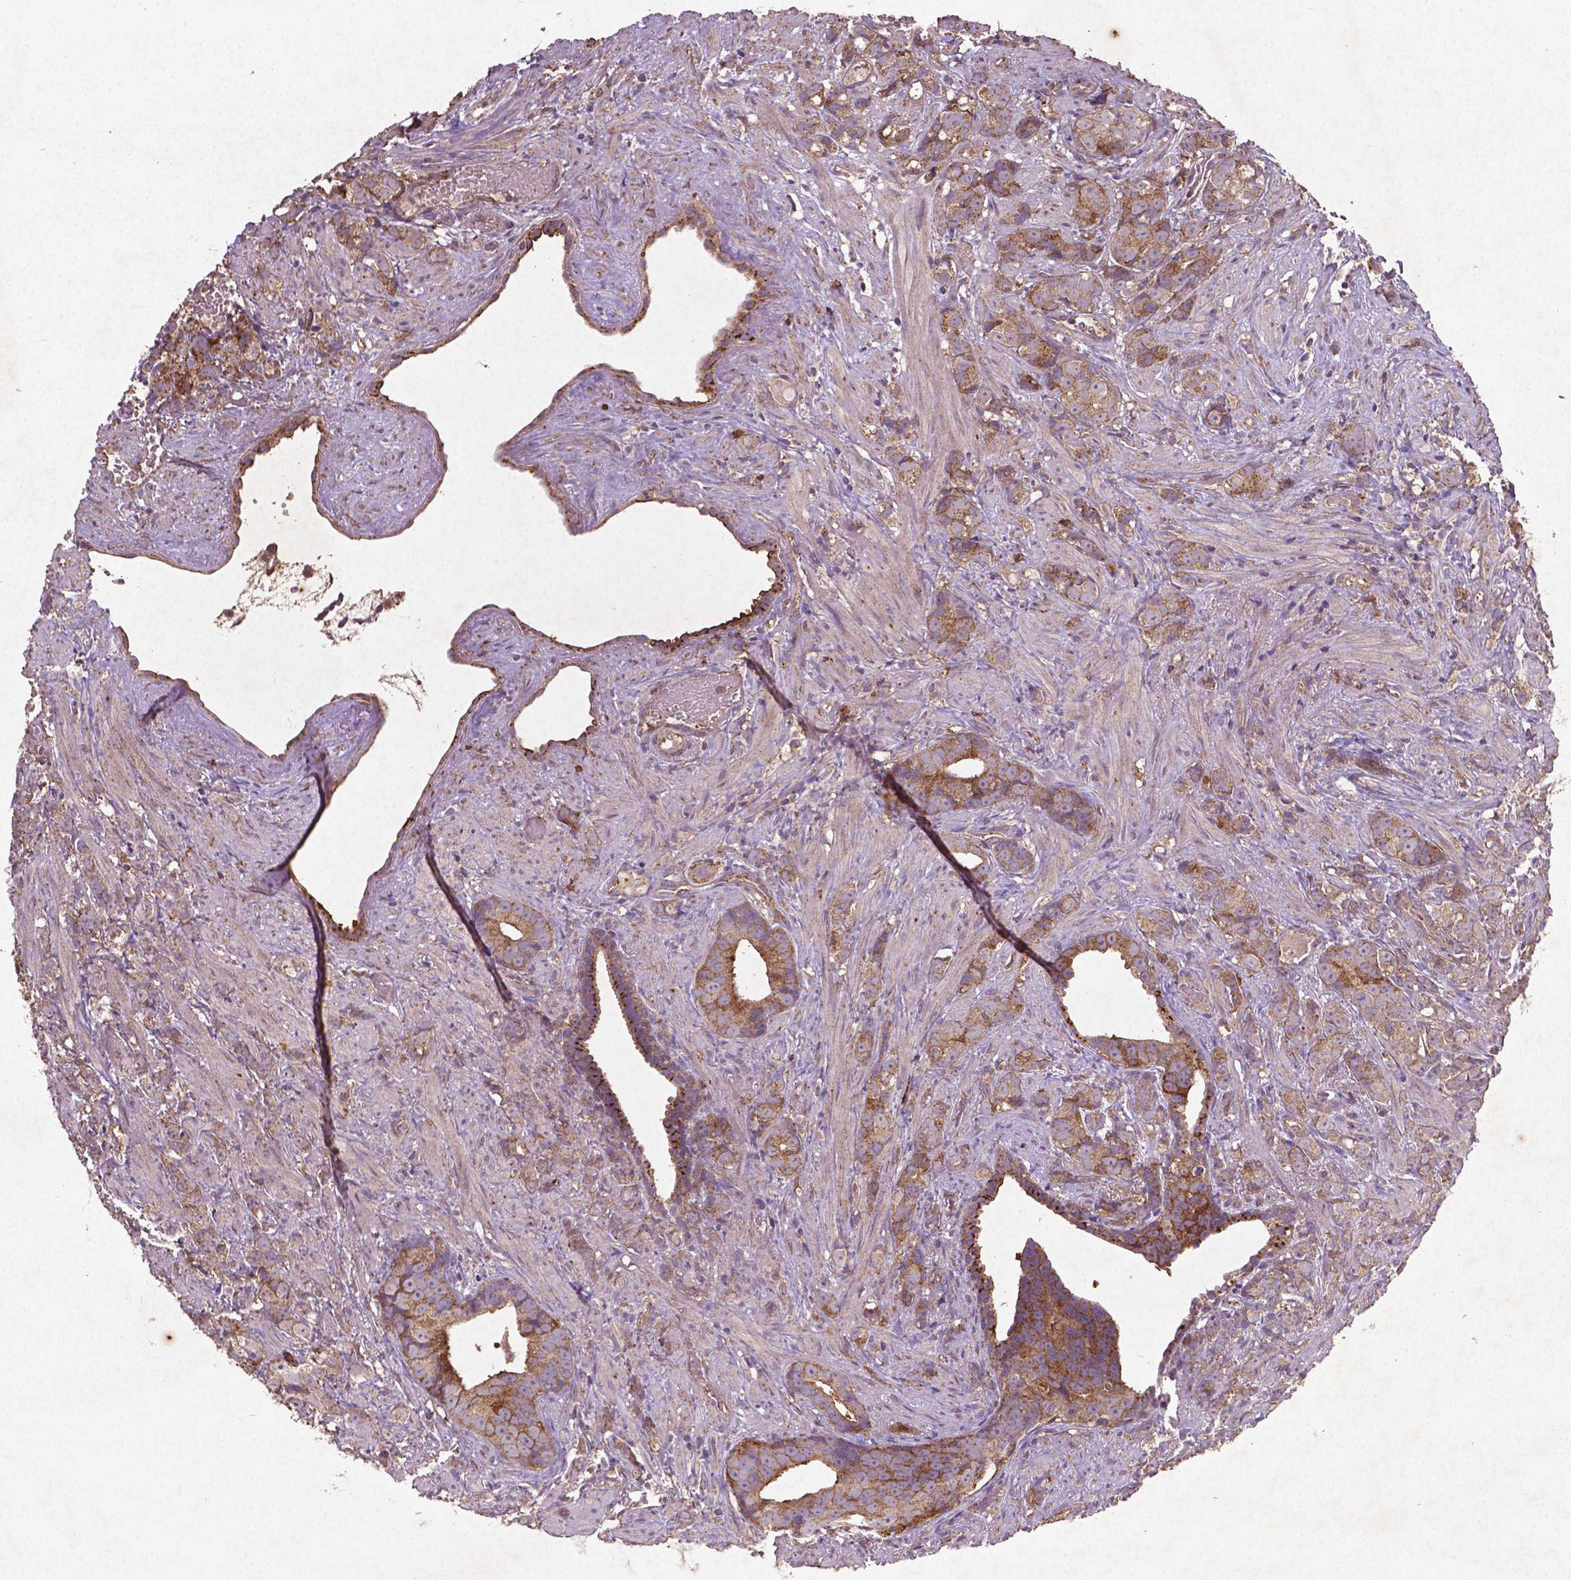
{"staining": {"intensity": "moderate", "quantity": ">75%", "location": "cytoplasmic/membranous"}, "tissue": "prostate cancer", "cell_type": "Tumor cells", "image_type": "cancer", "snomed": [{"axis": "morphology", "description": "Adenocarcinoma, High grade"}, {"axis": "topography", "description": "Prostate"}], "caption": "DAB (3,3'-diaminobenzidine) immunohistochemical staining of human prostate cancer (adenocarcinoma (high-grade)) demonstrates moderate cytoplasmic/membranous protein expression in approximately >75% of tumor cells.", "gene": "MTOR", "patient": {"sex": "male", "age": 81}}